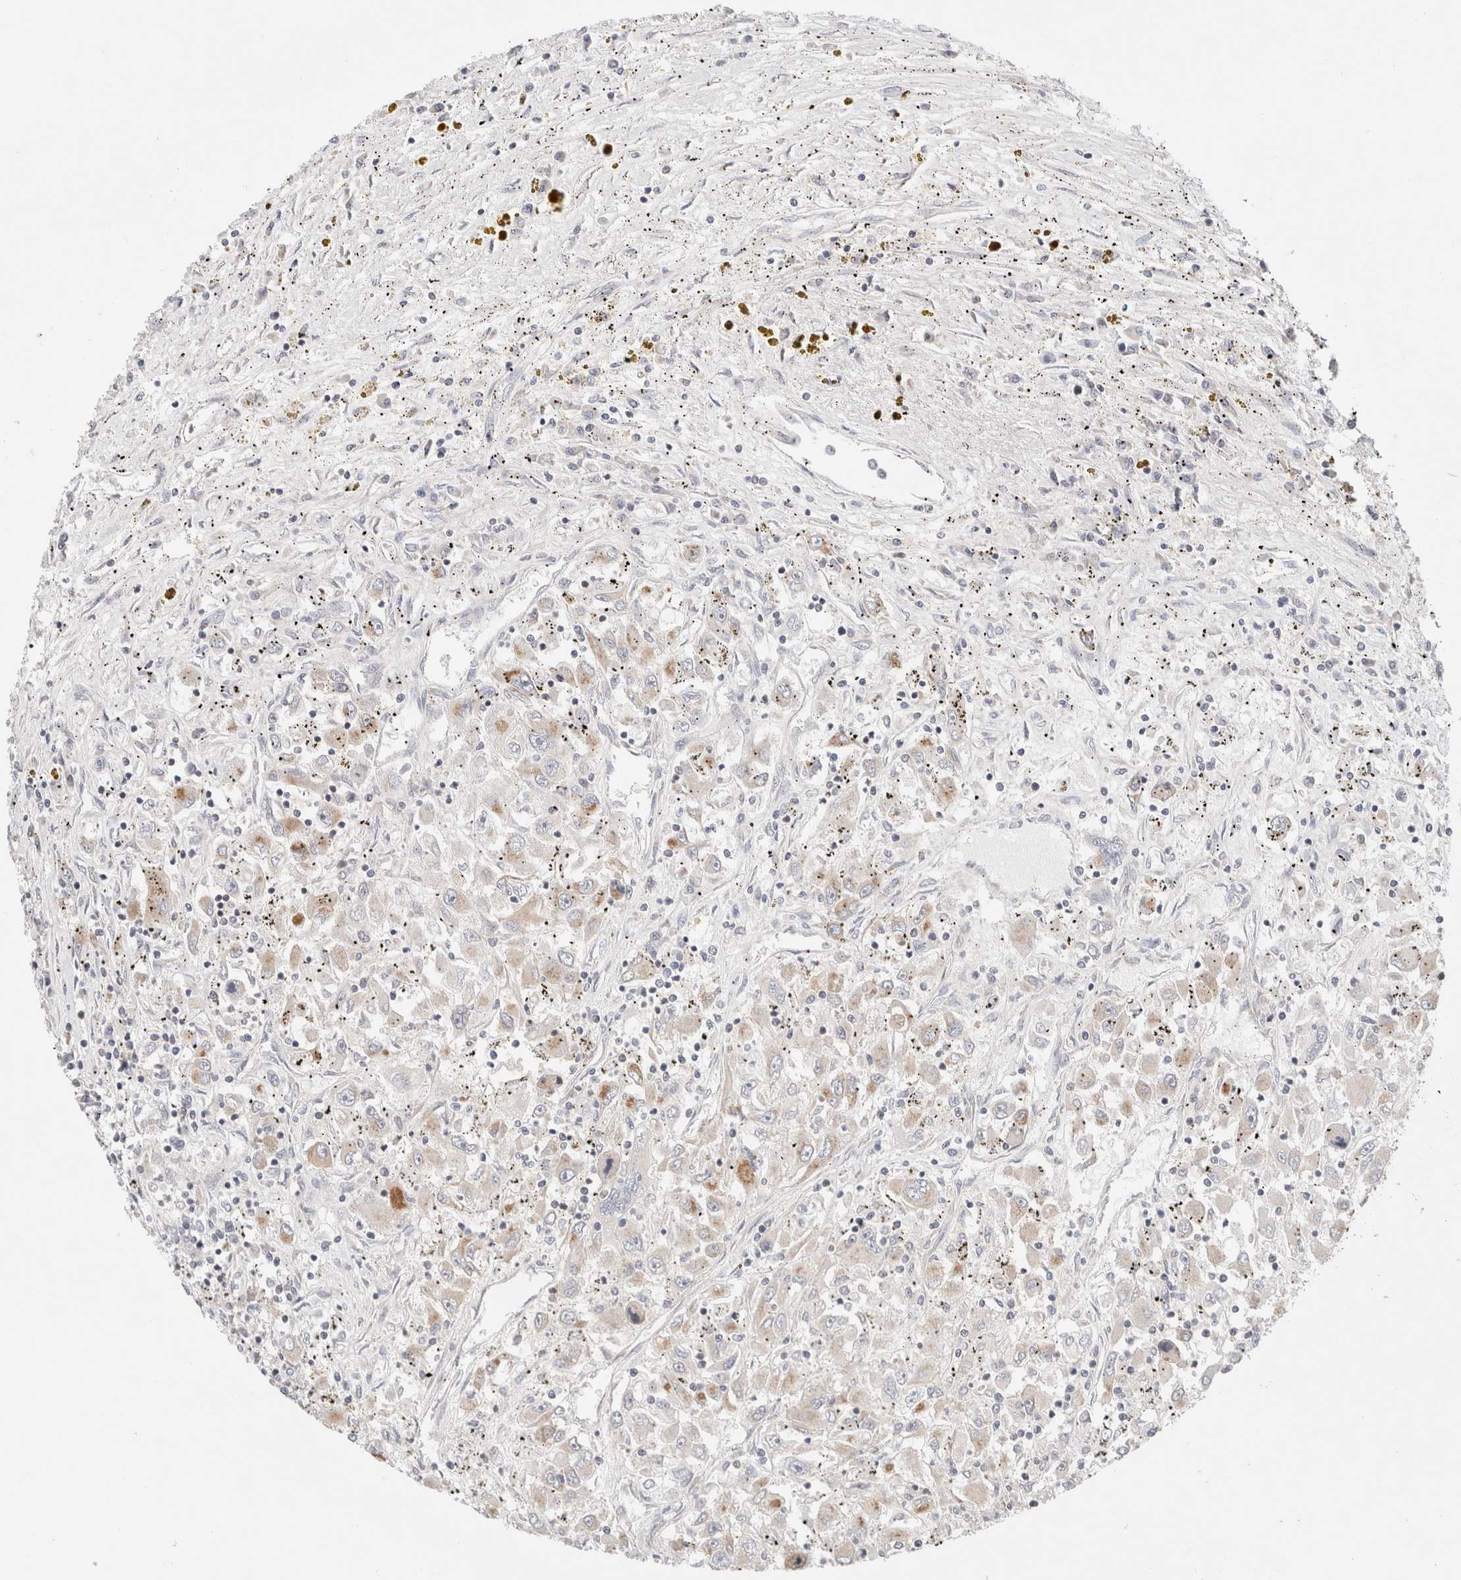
{"staining": {"intensity": "moderate", "quantity": "25%-75%", "location": "cytoplasmic/membranous"}, "tissue": "renal cancer", "cell_type": "Tumor cells", "image_type": "cancer", "snomed": [{"axis": "morphology", "description": "Adenocarcinoma, NOS"}, {"axis": "topography", "description": "Kidney"}], "caption": "Renal cancer (adenocarcinoma) stained with a protein marker demonstrates moderate staining in tumor cells.", "gene": "ERI3", "patient": {"sex": "female", "age": 52}}